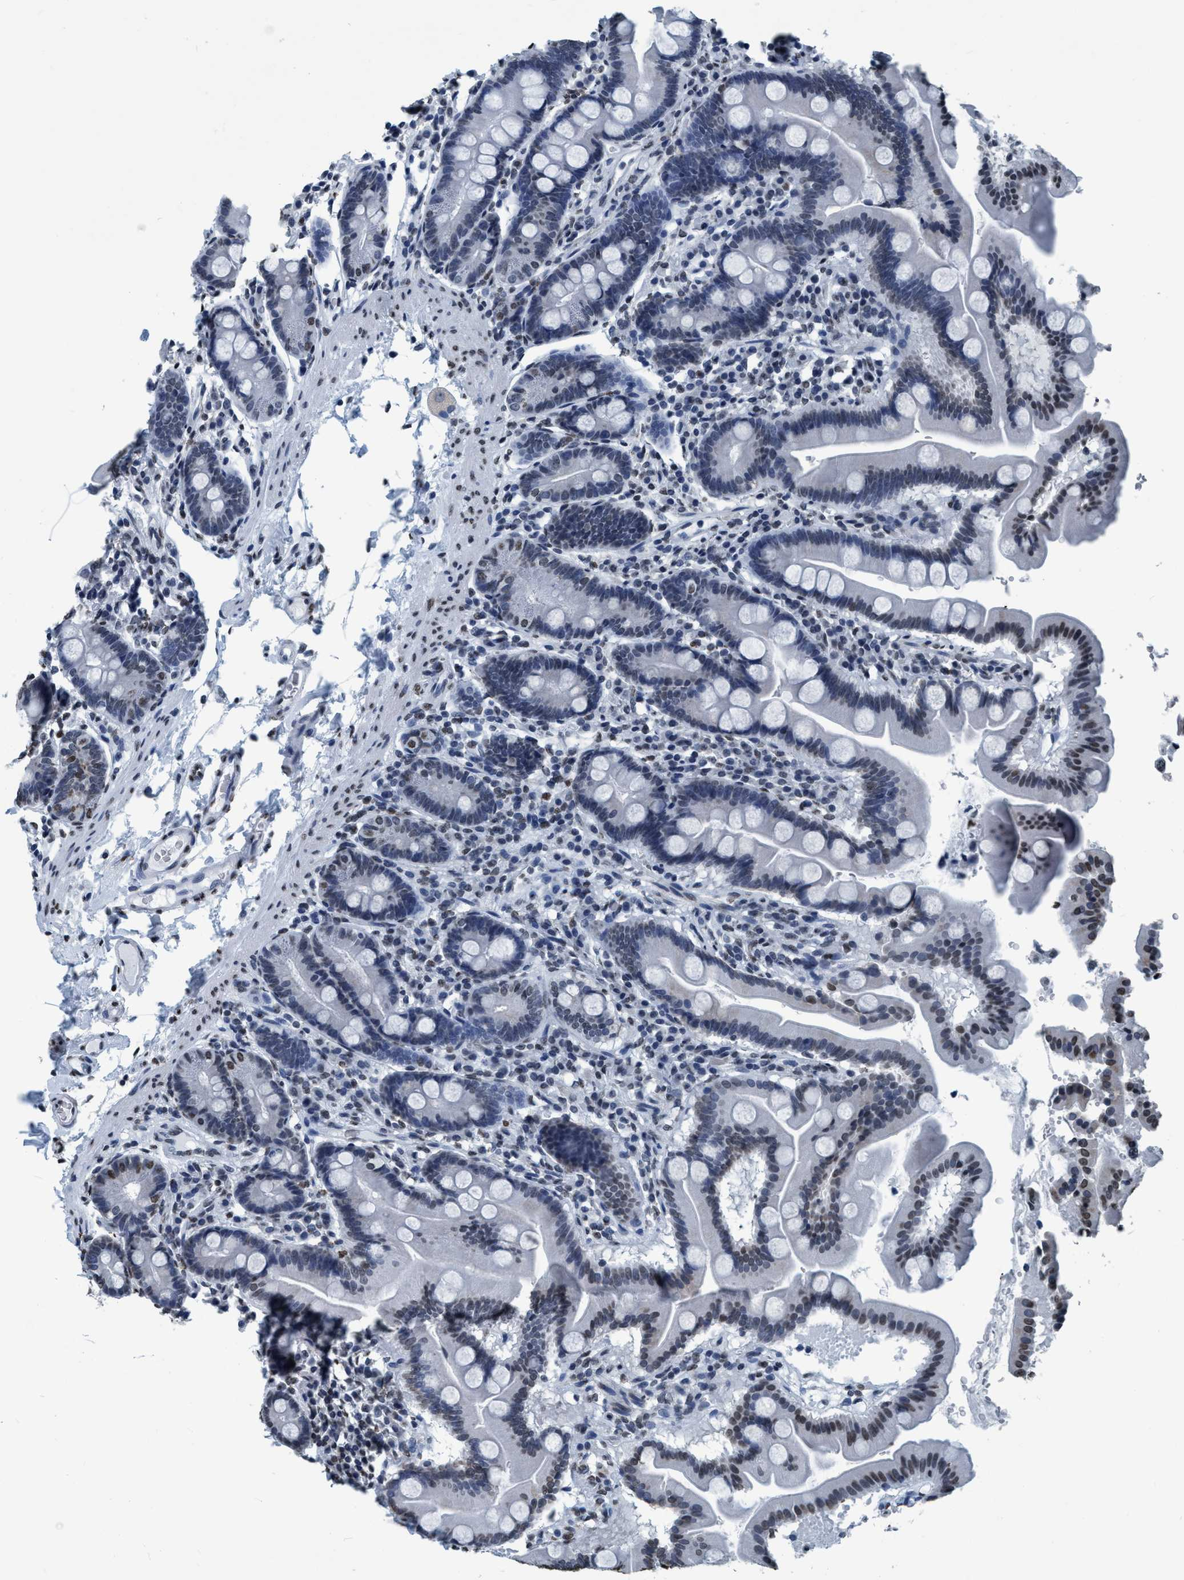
{"staining": {"intensity": "moderate", "quantity": "<25%", "location": "nuclear"}, "tissue": "duodenum", "cell_type": "Glandular cells", "image_type": "normal", "snomed": [{"axis": "morphology", "description": "Normal tissue, NOS"}, {"axis": "topography", "description": "Duodenum"}], "caption": "High-magnification brightfield microscopy of normal duodenum stained with DAB (brown) and counterstained with hematoxylin (blue). glandular cells exhibit moderate nuclear positivity is seen in about<25% of cells.", "gene": "CCNE2", "patient": {"sex": "male", "age": 50}}